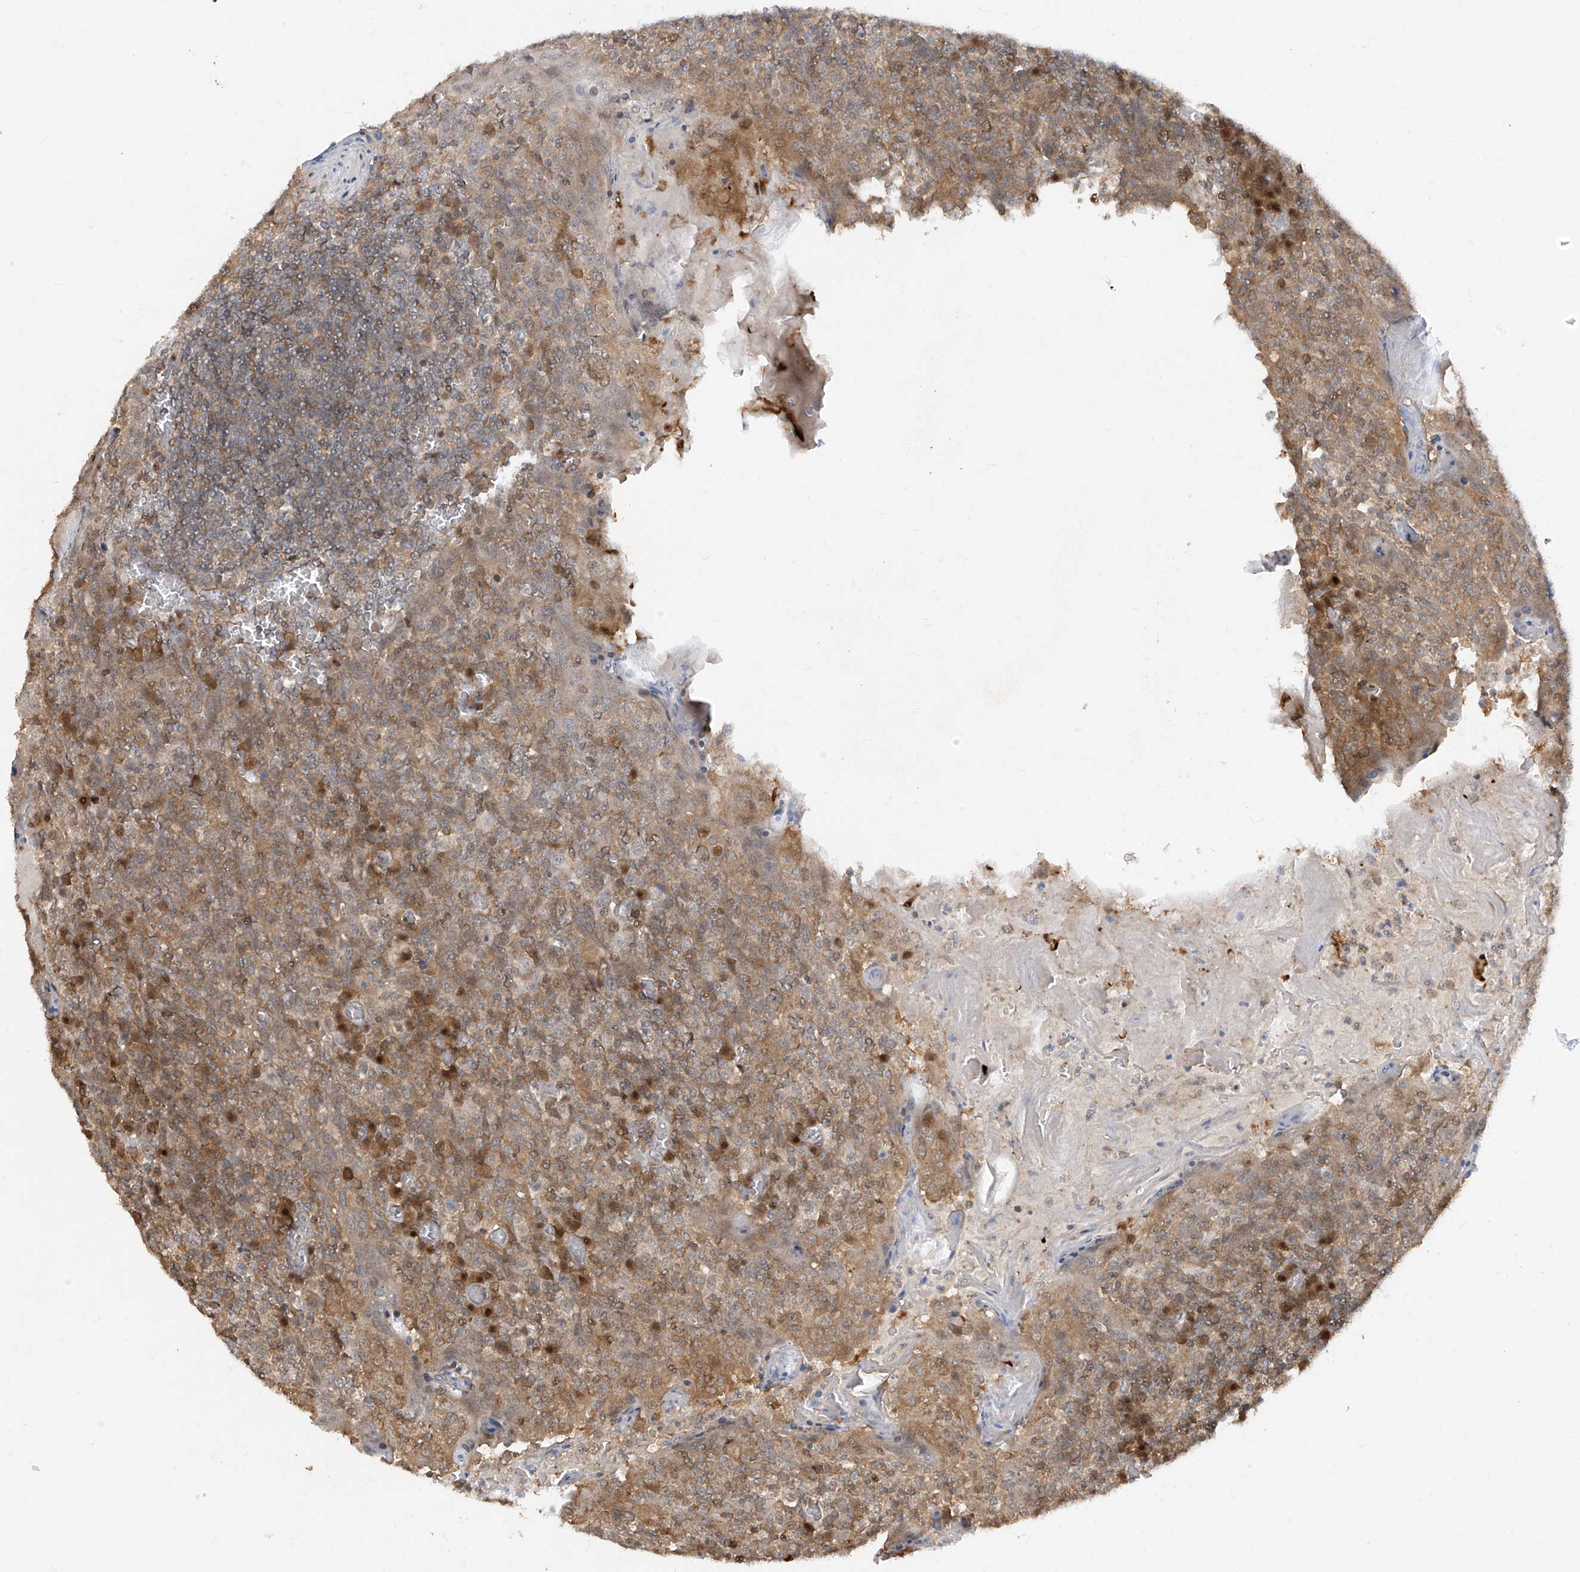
{"staining": {"intensity": "moderate", "quantity": ">75%", "location": "cytoplasmic/membranous"}, "tissue": "tonsil", "cell_type": "Non-germinal center cells", "image_type": "normal", "snomed": [{"axis": "morphology", "description": "Normal tissue, NOS"}, {"axis": "topography", "description": "Tonsil"}], "caption": "Immunohistochemistry (IHC) (DAB) staining of unremarkable human tonsil displays moderate cytoplasmic/membranous protein expression in about >75% of non-germinal center cells.", "gene": "ZNF358", "patient": {"sex": "female", "age": 19}}